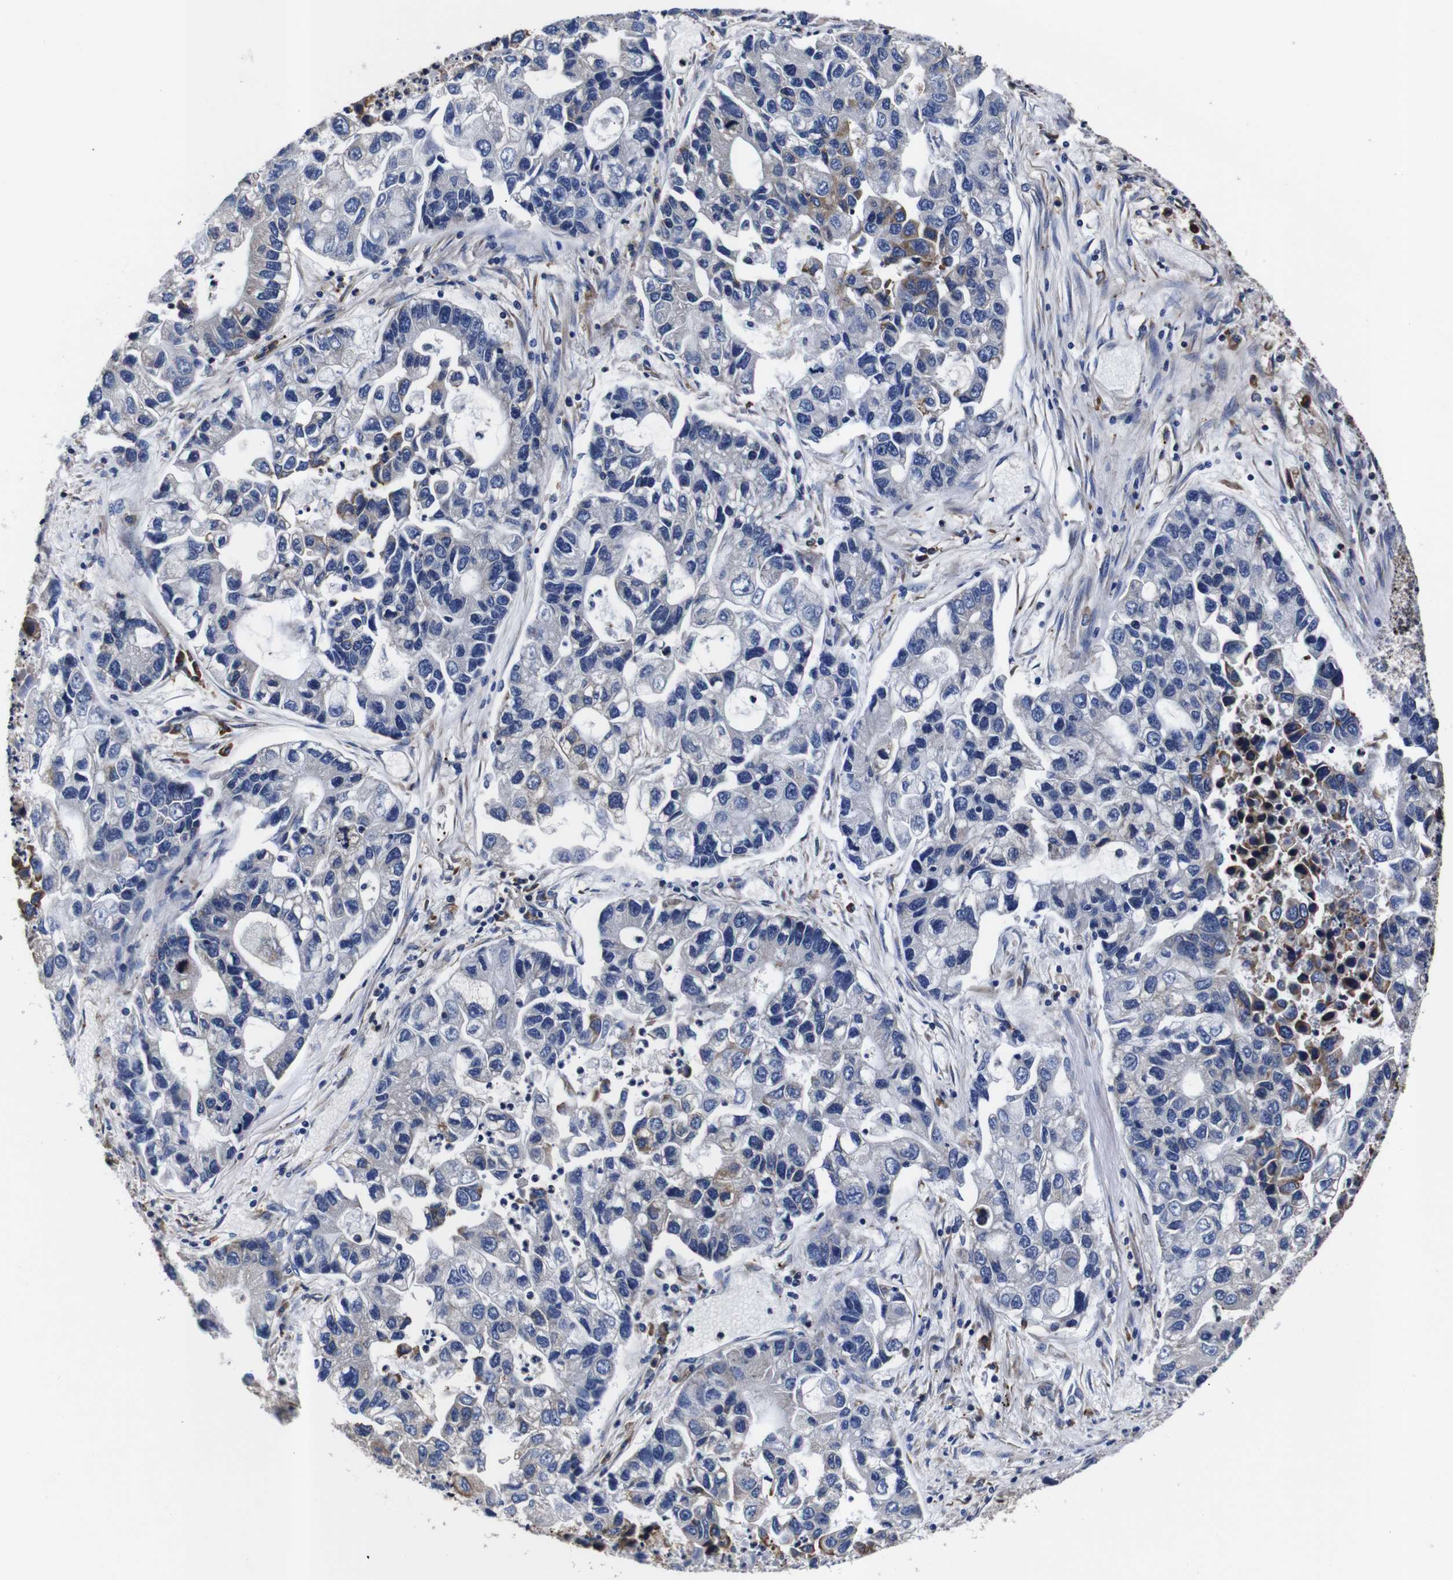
{"staining": {"intensity": "negative", "quantity": "none", "location": "none"}, "tissue": "lung cancer", "cell_type": "Tumor cells", "image_type": "cancer", "snomed": [{"axis": "morphology", "description": "Adenocarcinoma, NOS"}, {"axis": "topography", "description": "Lung"}], "caption": "This is an IHC image of human lung cancer (adenocarcinoma). There is no staining in tumor cells.", "gene": "PPIB", "patient": {"sex": "female", "age": 51}}